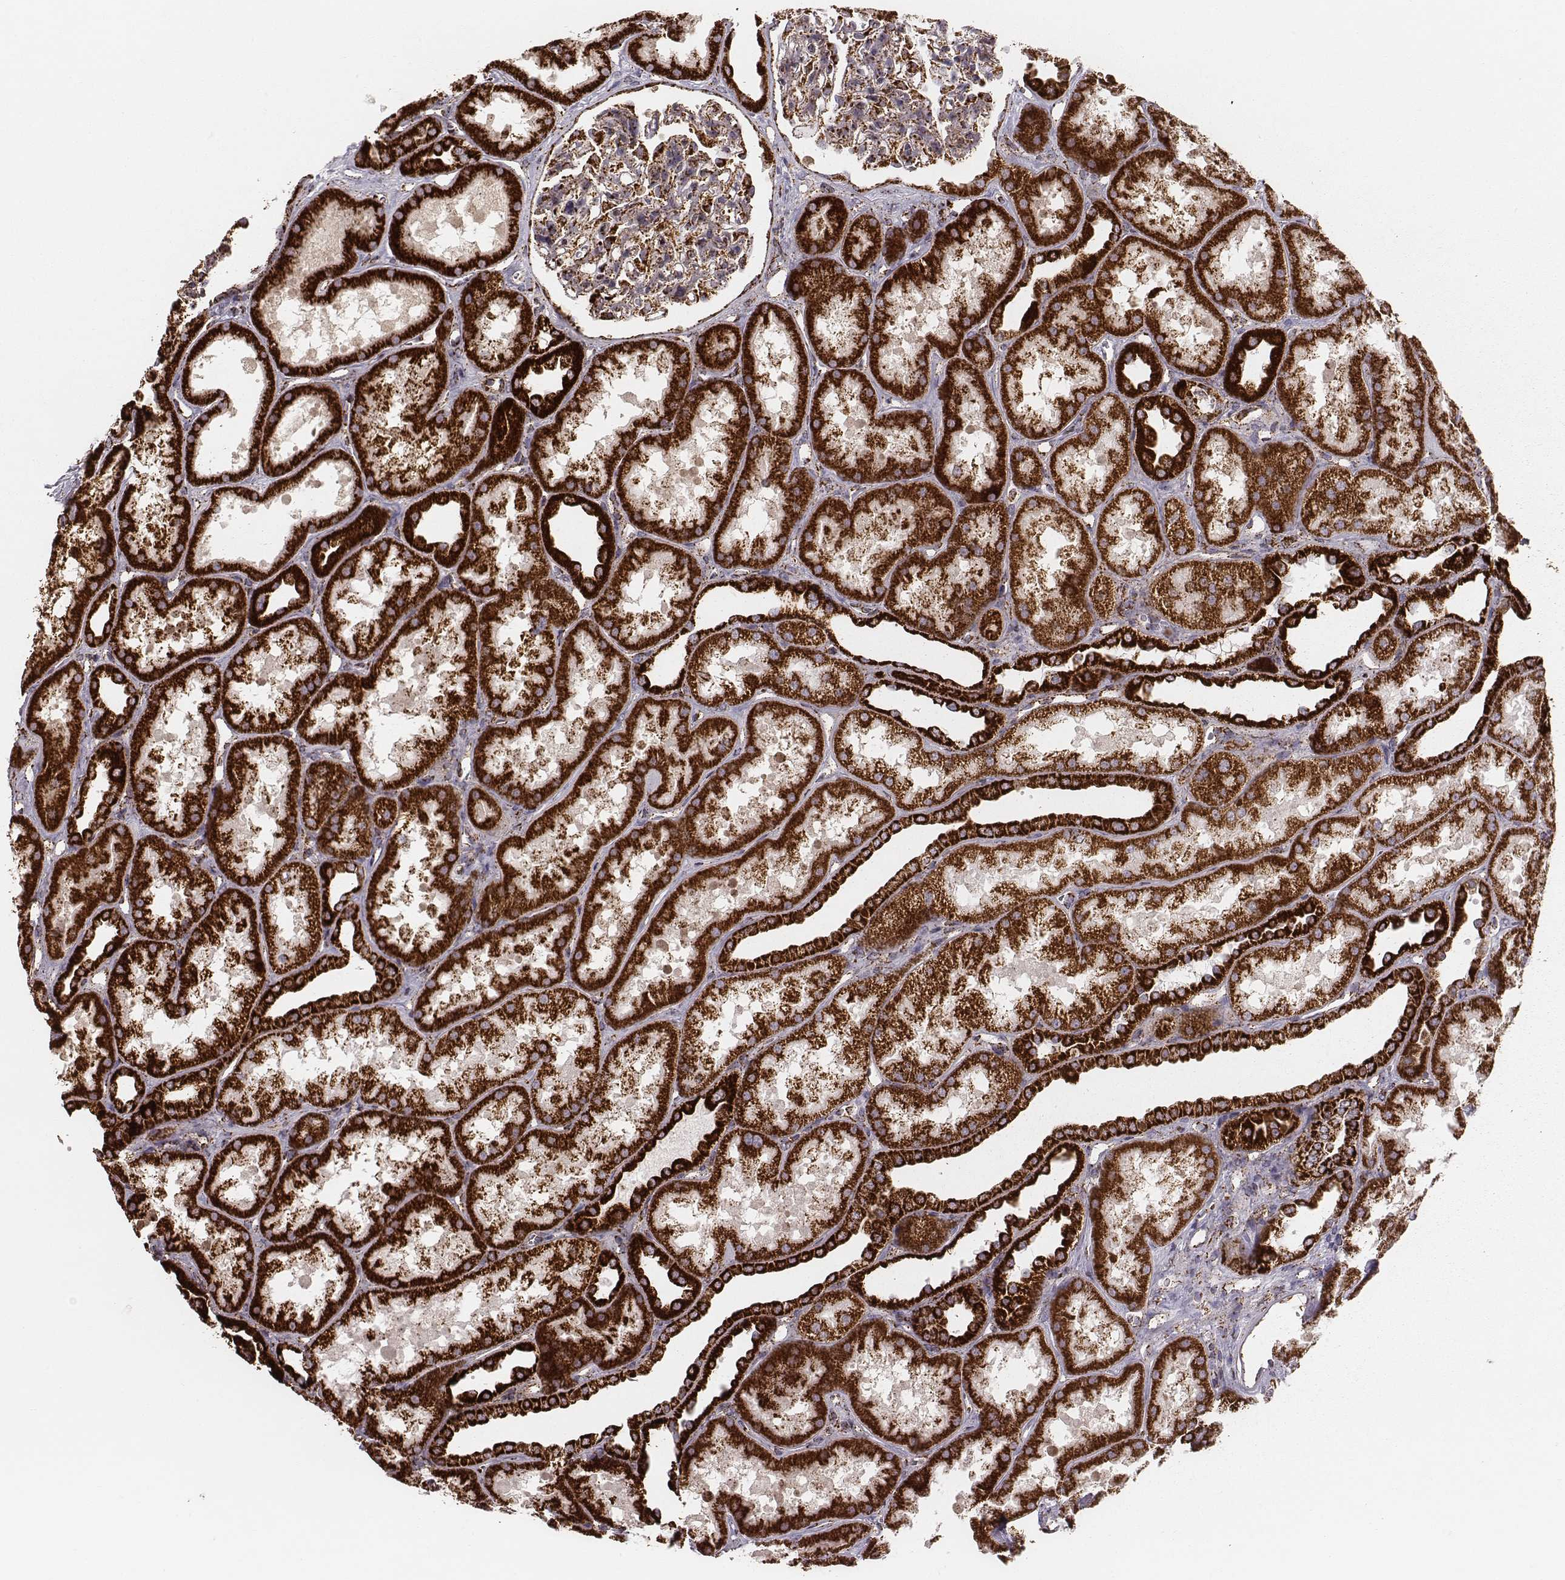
{"staining": {"intensity": "strong", "quantity": ">75%", "location": "cytoplasmic/membranous"}, "tissue": "kidney", "cell_type": "Cells in glomeruli", "image_type": "normal", "snomed": [{"axis": "morphology", "description": "Normal tissue, NOS"}, {"axis": "topography", "description": "Kidney"}], "caption": "Strong cytoplasmic/membranous protein positivity is appreciated in approximately >75% of cells in glomeruli in kidney. The protein is shown in brown color, while the nuclei are stained blue.", "gene": "TUFM", "patient": {"sex": "male", "age": 61}}